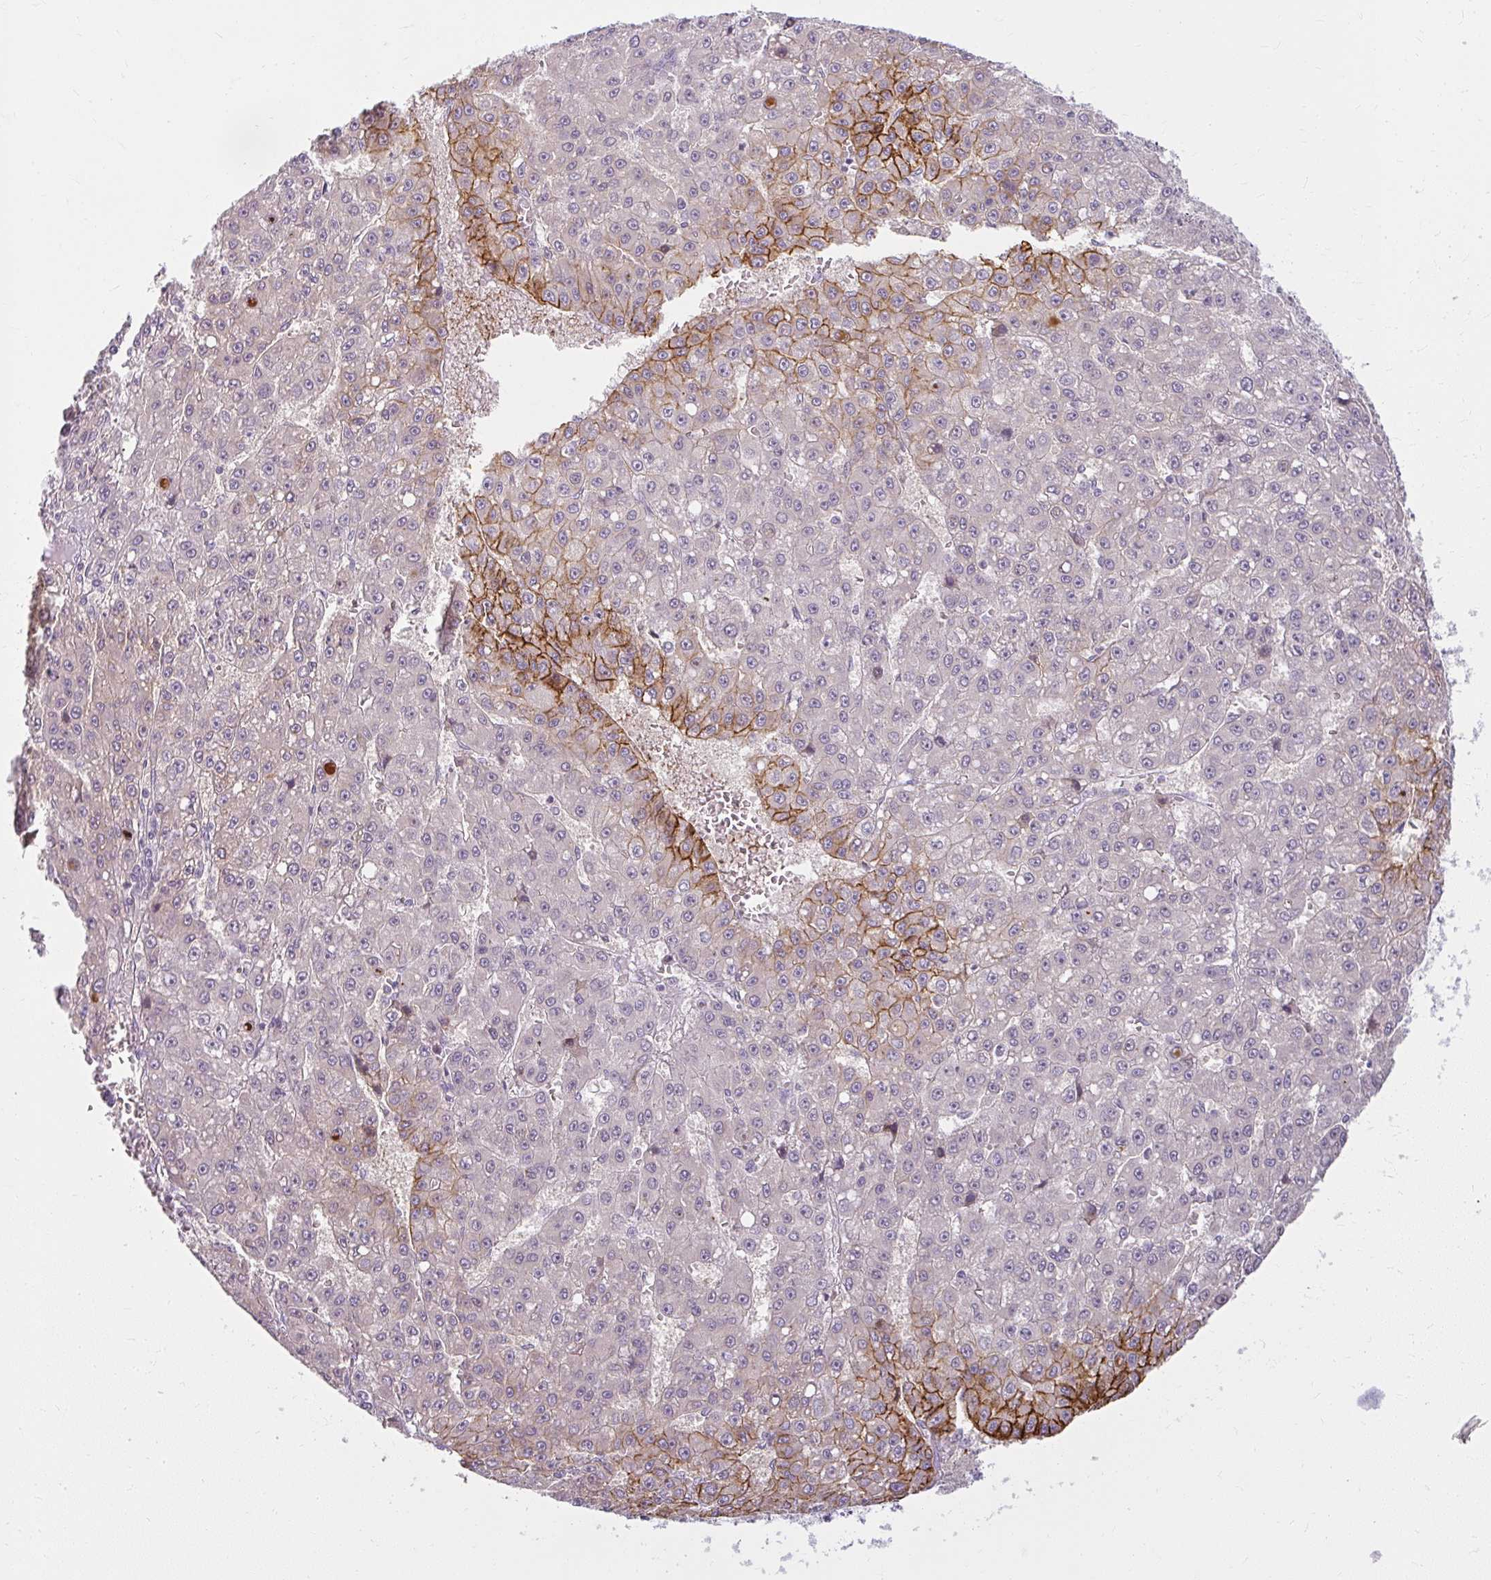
{"staining": {"intensity": "moderate", "quantity": "<25%", "location": "cytoplasmic/membranous"}, "tissue": "liver cancer", "cell_type": "Tumor cells", "image_type": "cancer", "snomed": [{"axis": "morphology", "description": "Carcinoma, Hepatocellular, NOS"}, {"axis": "topography", "description": "Liver"}], "caption": "Liver cancer stained with a brown dye displays moderate cytoplasmic/membranous positive expression in about <25% of tumor cells.", "gene": "ZFYVE26", "patient": {"sex": "male", "age": 70}}